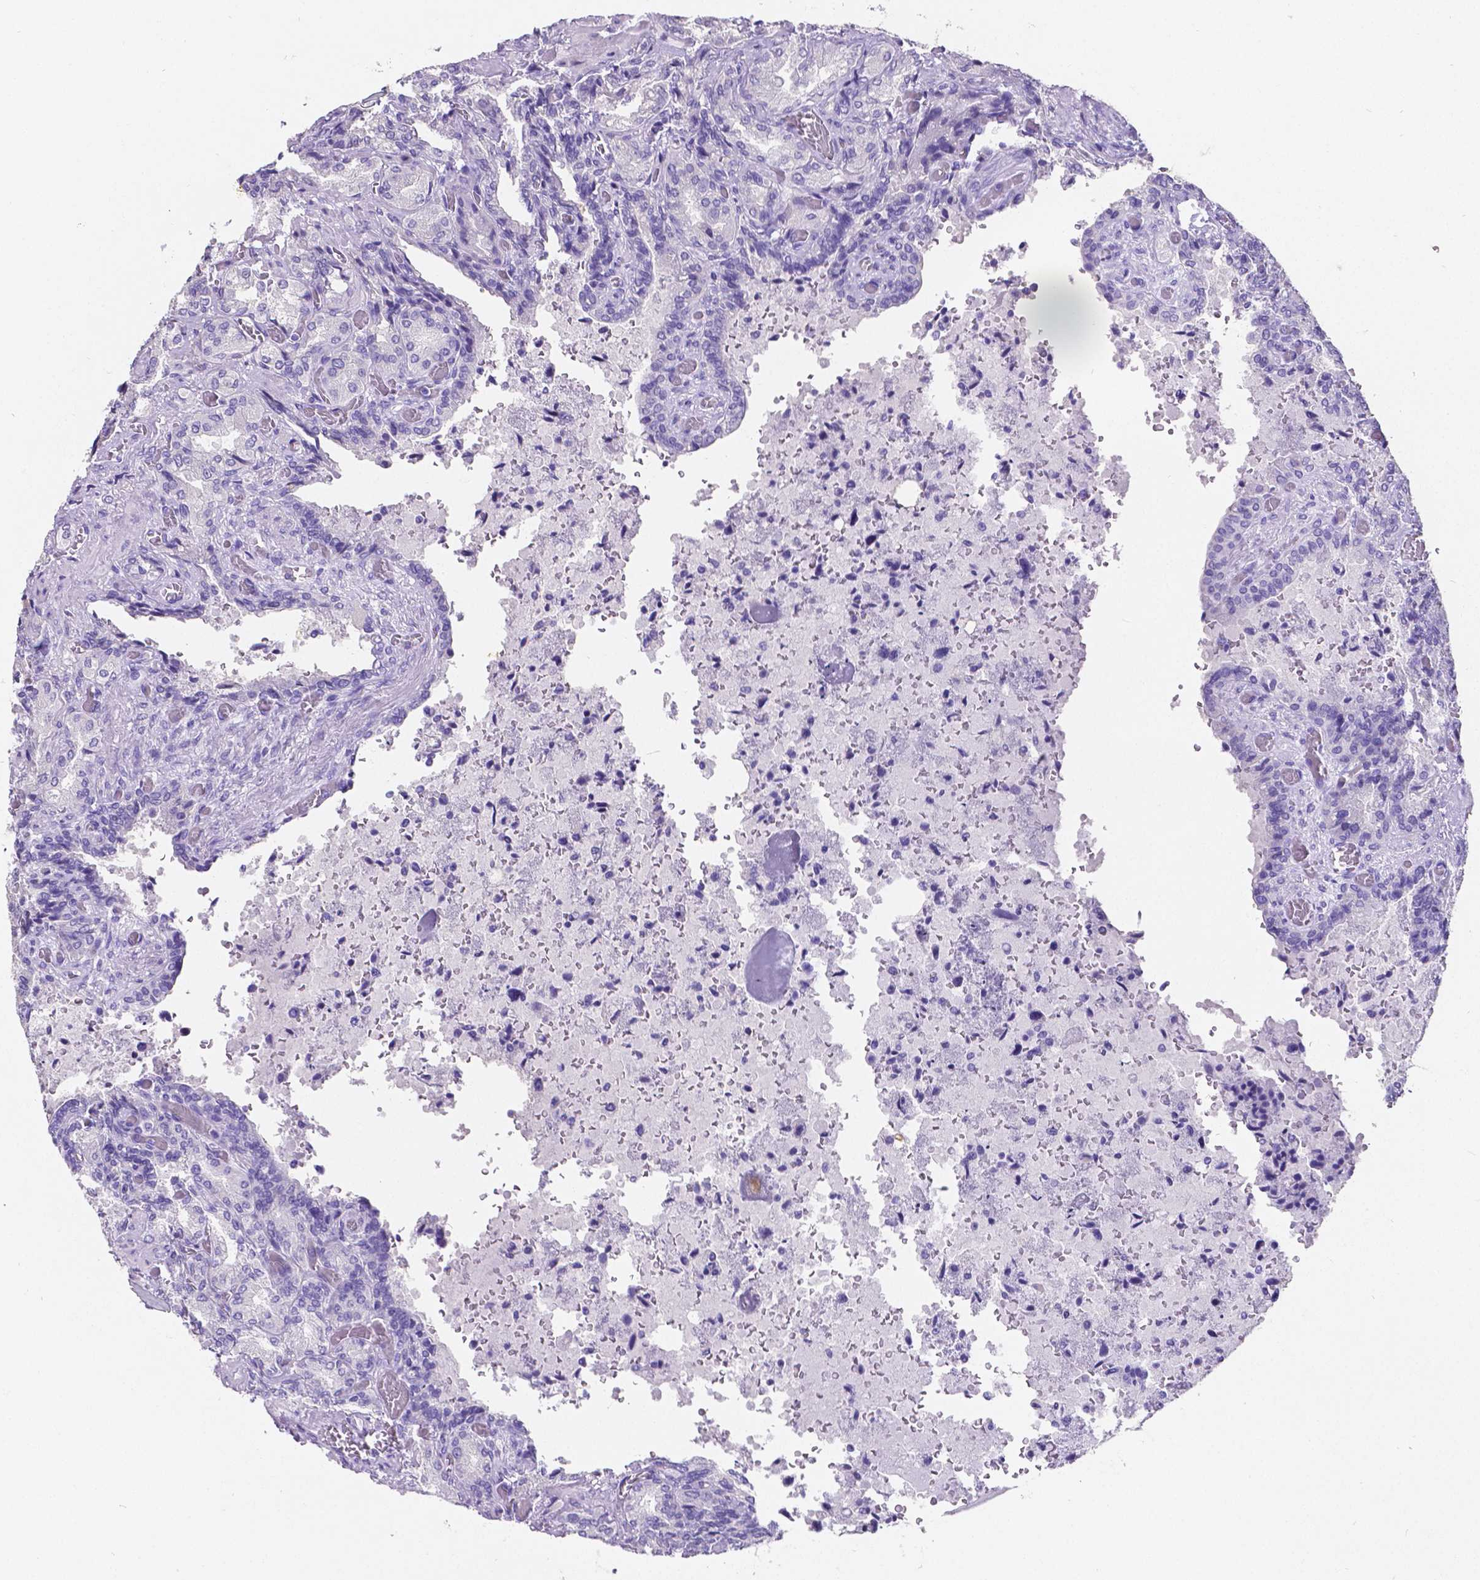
{"staining": {"intensity": "negative", "quantity": "none", "location": "none"}, "tissue": "seminal vesicle", "cell_type": "Glandular cells", "image_type": "normal", "snomed": [{"axis": "morphology", "description": "Normal tissue, NOS"}, {"axis": "topography", "description": "Seminal veicle"}], "caption": "IHC of benign seminal vesicle exhibits no positivity in glandular cells.", "gene": "SATB2", "patient": {"sex": "male", "age": 68}}